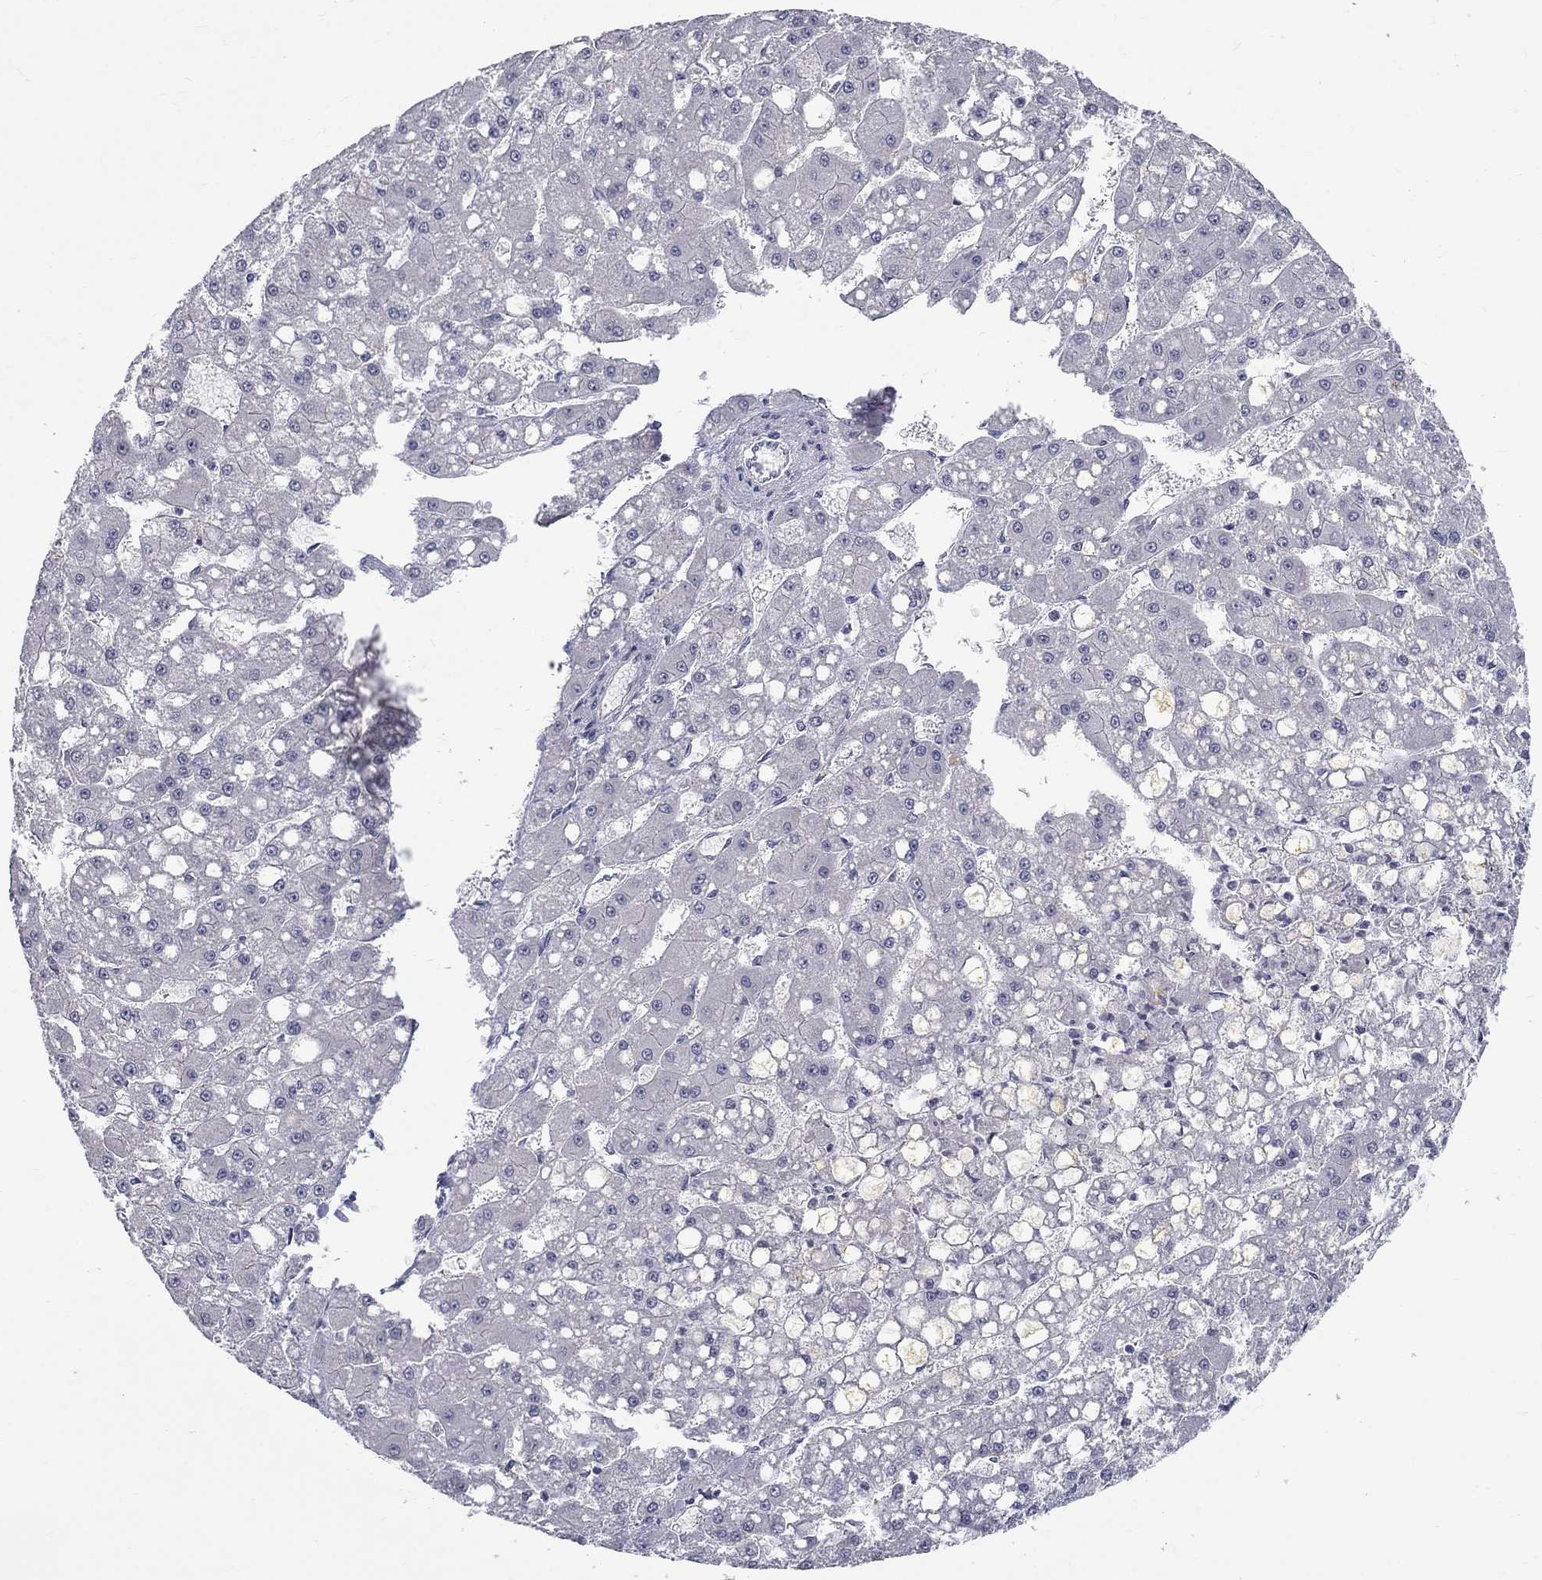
{"staining": {"intensity": "negative", "quantity": "none", "location": "none"}, "tissue": "liver cancer", "cell_type": "Tumor cells", "image_type": "cancer", "snomed": [{"axis": "morphology", "description": "Carcinoma, Hepatocellular, NOS"}, {"axis": "topography", "description": "Liver"}], "caption": "This image is of hepatocellular carcinoma (liver) stained with immunohistochemistry to label a protein in brown with the nuclei are counter-stained blue. There is no positivity in tumor cells. The staining is performed using DAB brown chromogen with nuclei counter-stained in using hematoxylin.", "gene": "PTH1R", "patient": {"sex": "male", "age": 67}}